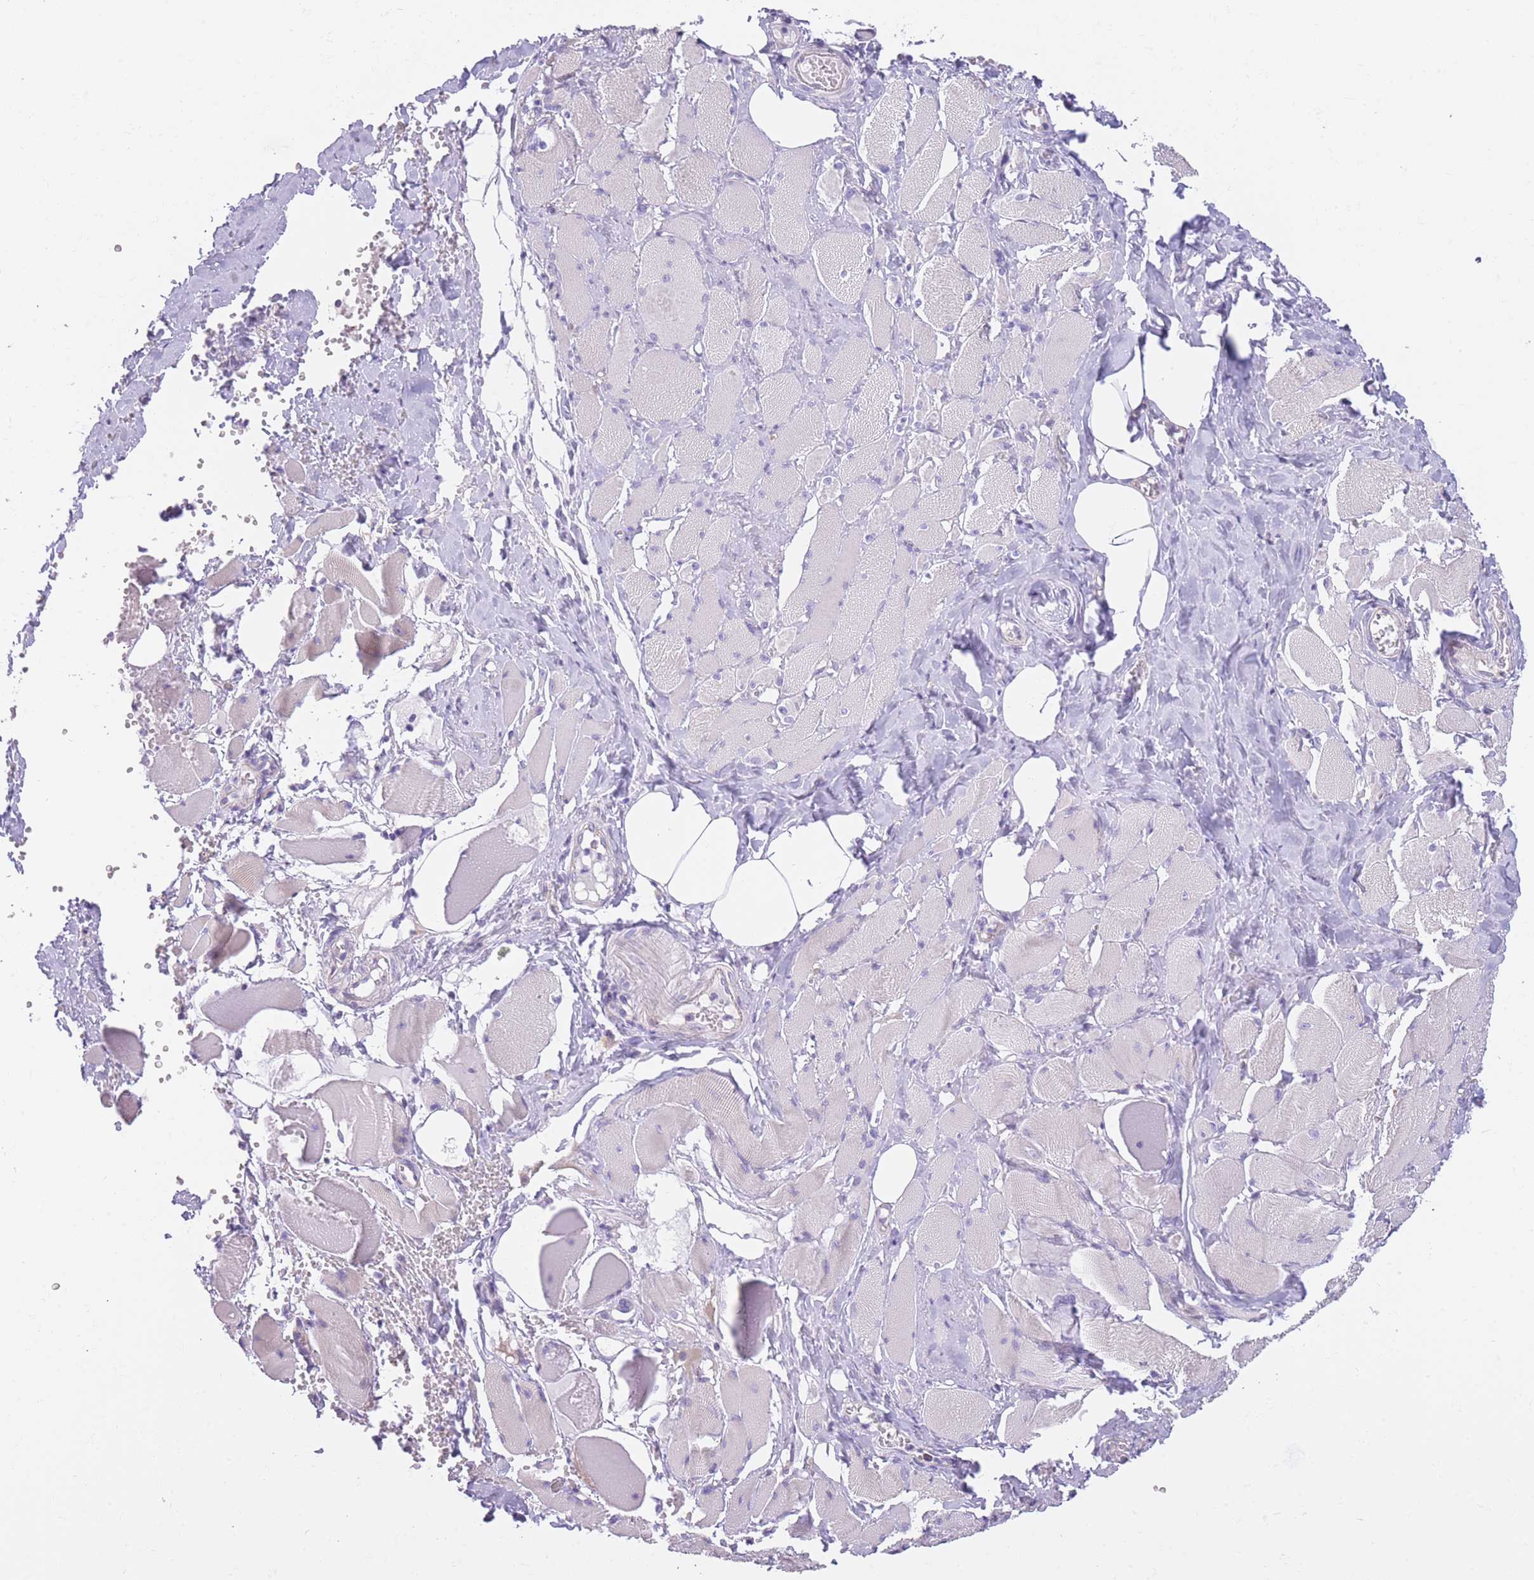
{"staining": {"intensity": "negative", "quantity": "none", "location": "none"}, "tissue": "skeletal muscle", "cell_type": "Myocytes", "image_type": "normal", "snomed": [{"axis": "morphology", "description": "Normal tissue, NOS"}, {"axis": "morphology", "description": "Basal cell carcinoma"}, {"axis": "topography", "description": "Skeletal muscle"}], "caption": "Human skeletal muscle stained for a protein using immunohistochemistry shows no expression in myocytes.", "gene": "IMPG1", "patient": {"sex": "female", "age": 64}}